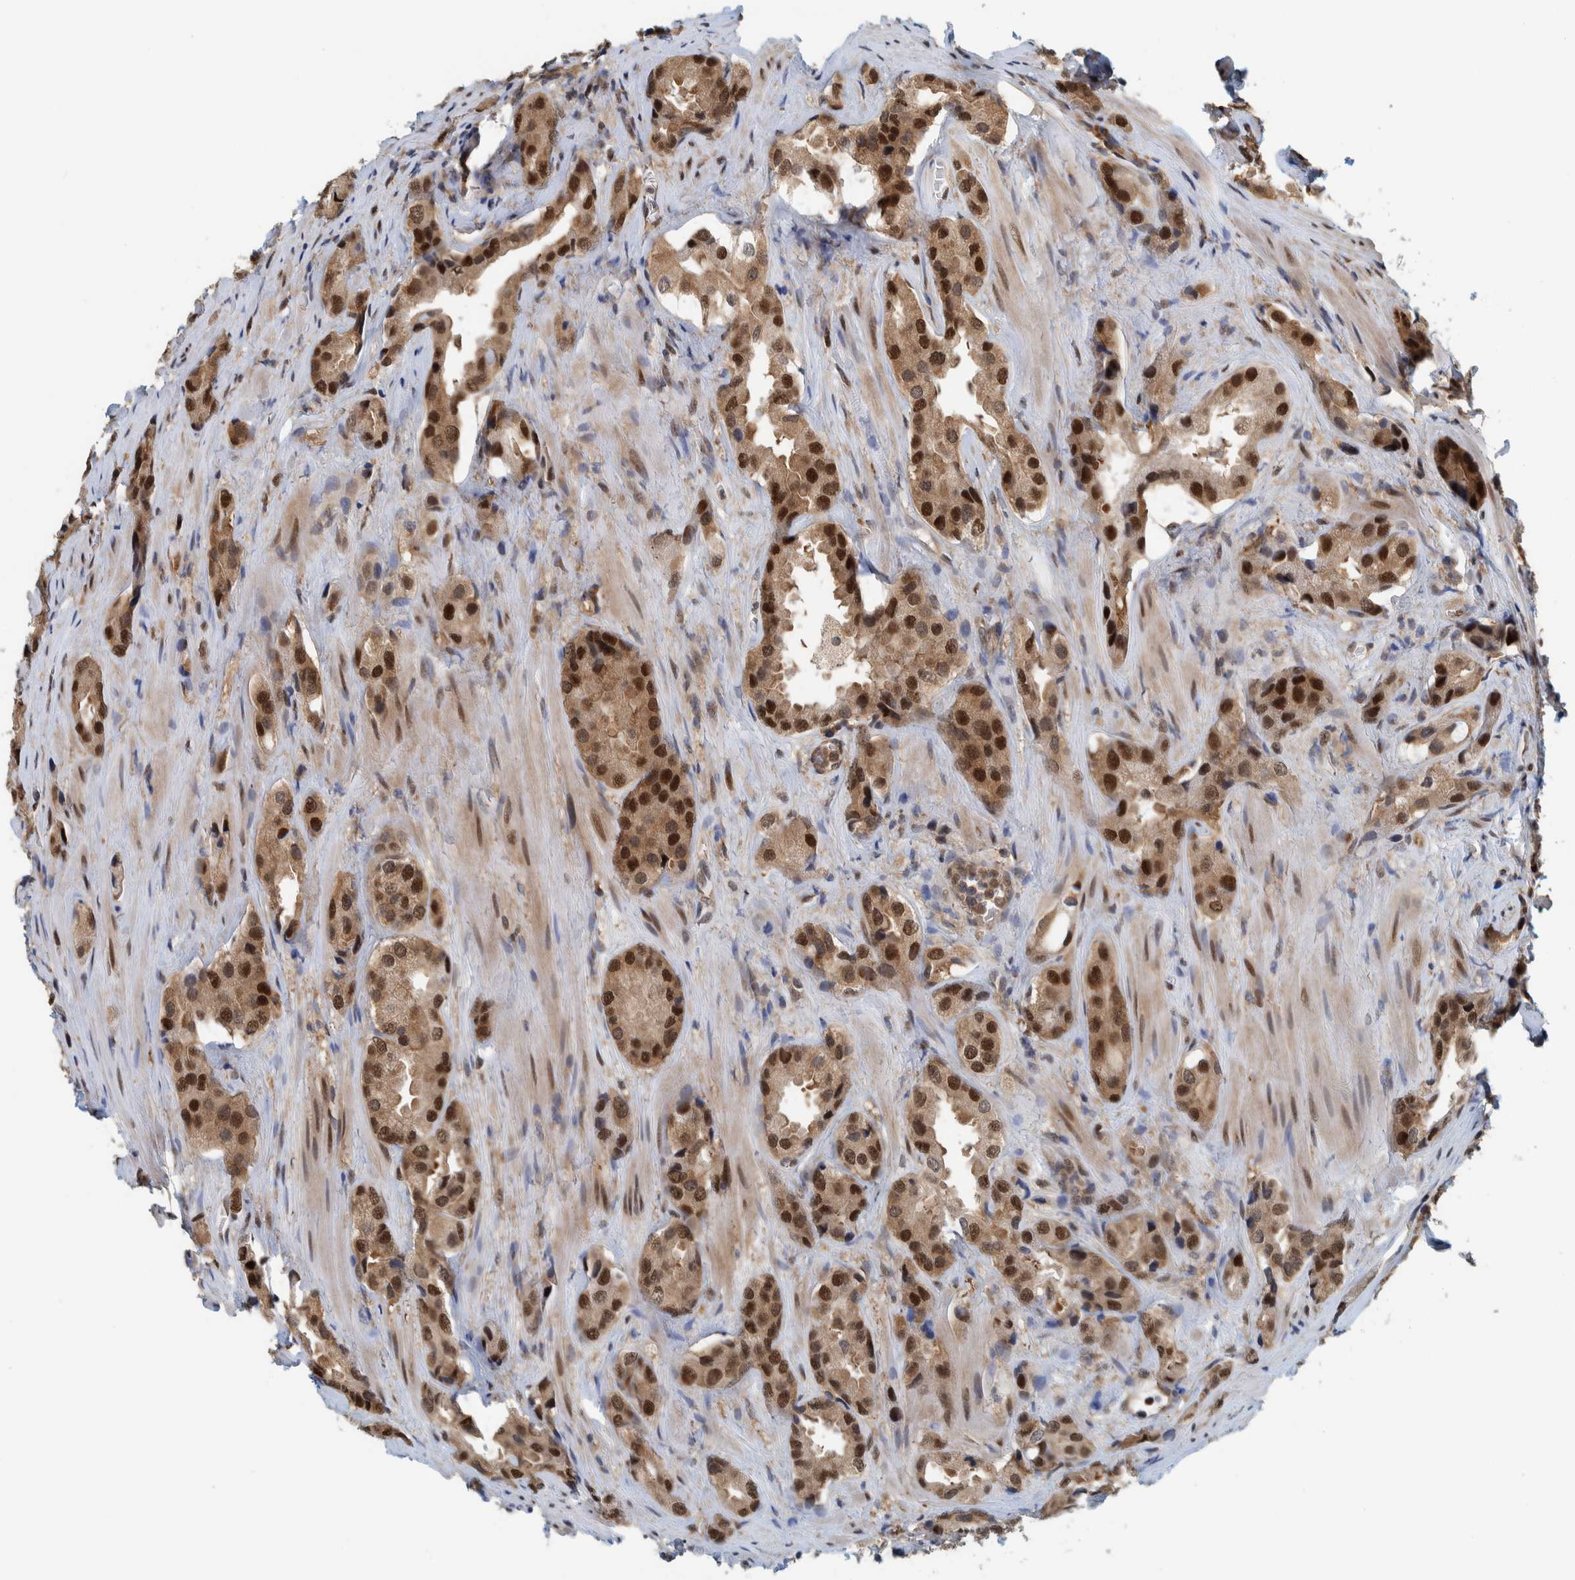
{"staining": {"intensity": "strong", "quantity": ">75%", "location": "nuclear"}, "tissue": "prostate cancer", "cell_type": "Tumor cells", "image_type": "cancer", "snomed": [{"axis": "morphology", "description": "Adenocarcinoma, High grade"}, {"axis": "topography", "description": "Prostate"}], "caption": "Immunohistochemistry (IHC) histopathology image of neoplastic tissue: prostate high-grade adenocarcinoma stained using immunohistochemistry exhibits high levels of strong protein expression localized specifically in the nuclear of tumor cells, appearing as a nuclear brown color.", "gene": "COPS3", "patient": {"sex": "male", "age": 63}}